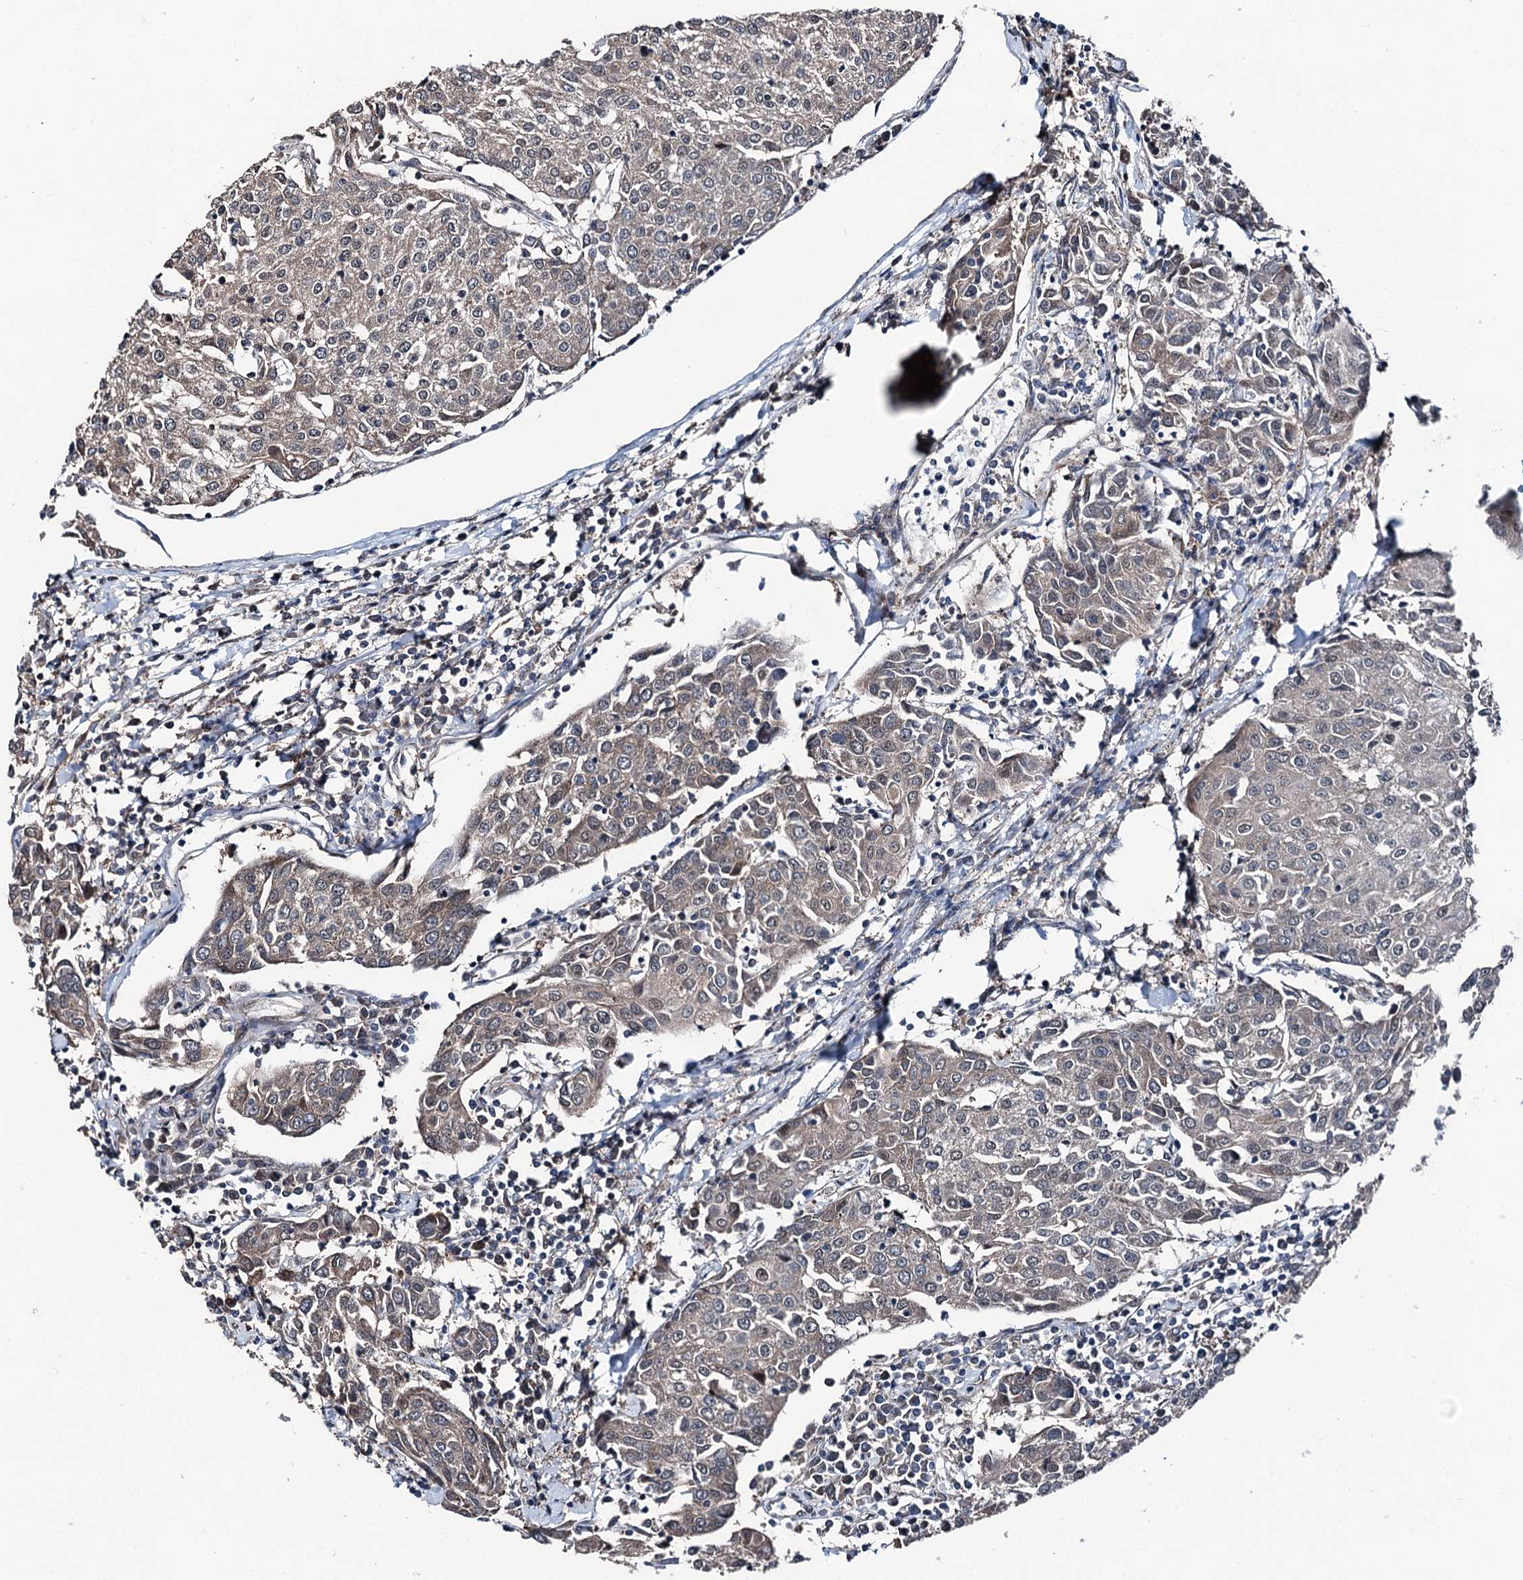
{"staining": {"intensity": "weak", "quantity": "<25%", "location": "cytoplasmic/membranous"}, "tissue": "urothelial cancer", "cell_type": "Tumor cells", "image_type": "cancer", "snomed": [{"axis": "morphology", "description": "Urothelial carcinoma, High grade"}, {"axis": "topography", "description": "Urinary bladder"}], "caption": "Immunohistochemistry of urothelial carcinoma (high-grade) shows no expression in tumor cells. Nuclei are stained in blue.", "gene": "PSMD13", "patient": {"sex": "female", "age": 85}}